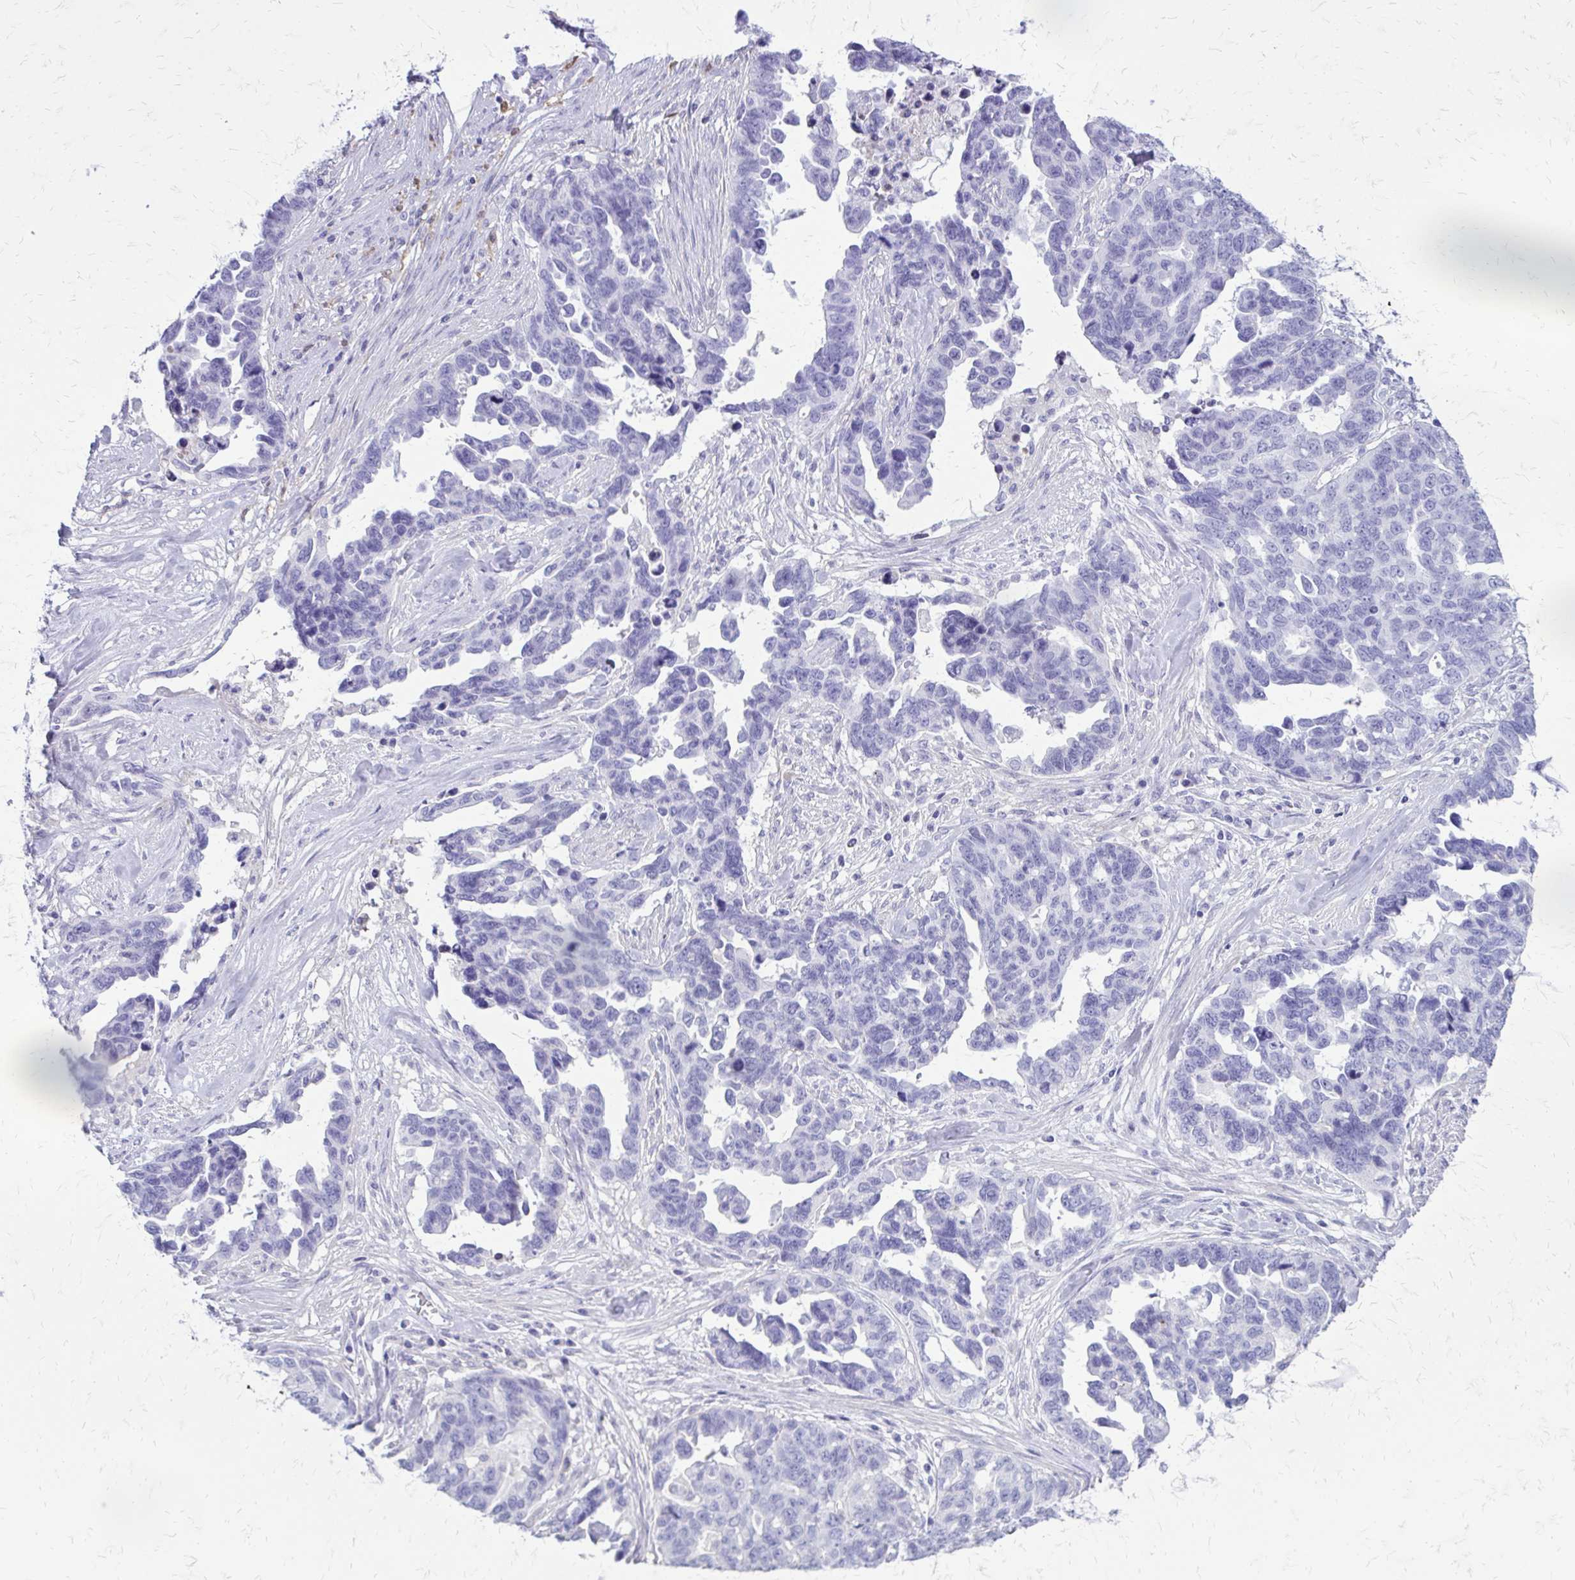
{"staining": {"intensity": "negative", "quantity": "none", "location": "none"}, "tissue": "ovarian cancer", "cell_type": "Tumor cells", "image_type": "cancer", "snomed": [{"axis": "morphology", "description": "Cystadenocarcinoma, serous, NOS"}, {"axis": "topography", "description": "Ovary"}], "caption": "Micrograph shows no significant protein positivity in tumor cells of ovarian cancer (serous cystadenocarcinoma).", "gene": "SIGLEC11", "patient": {"sex": "female", "age": 69}}